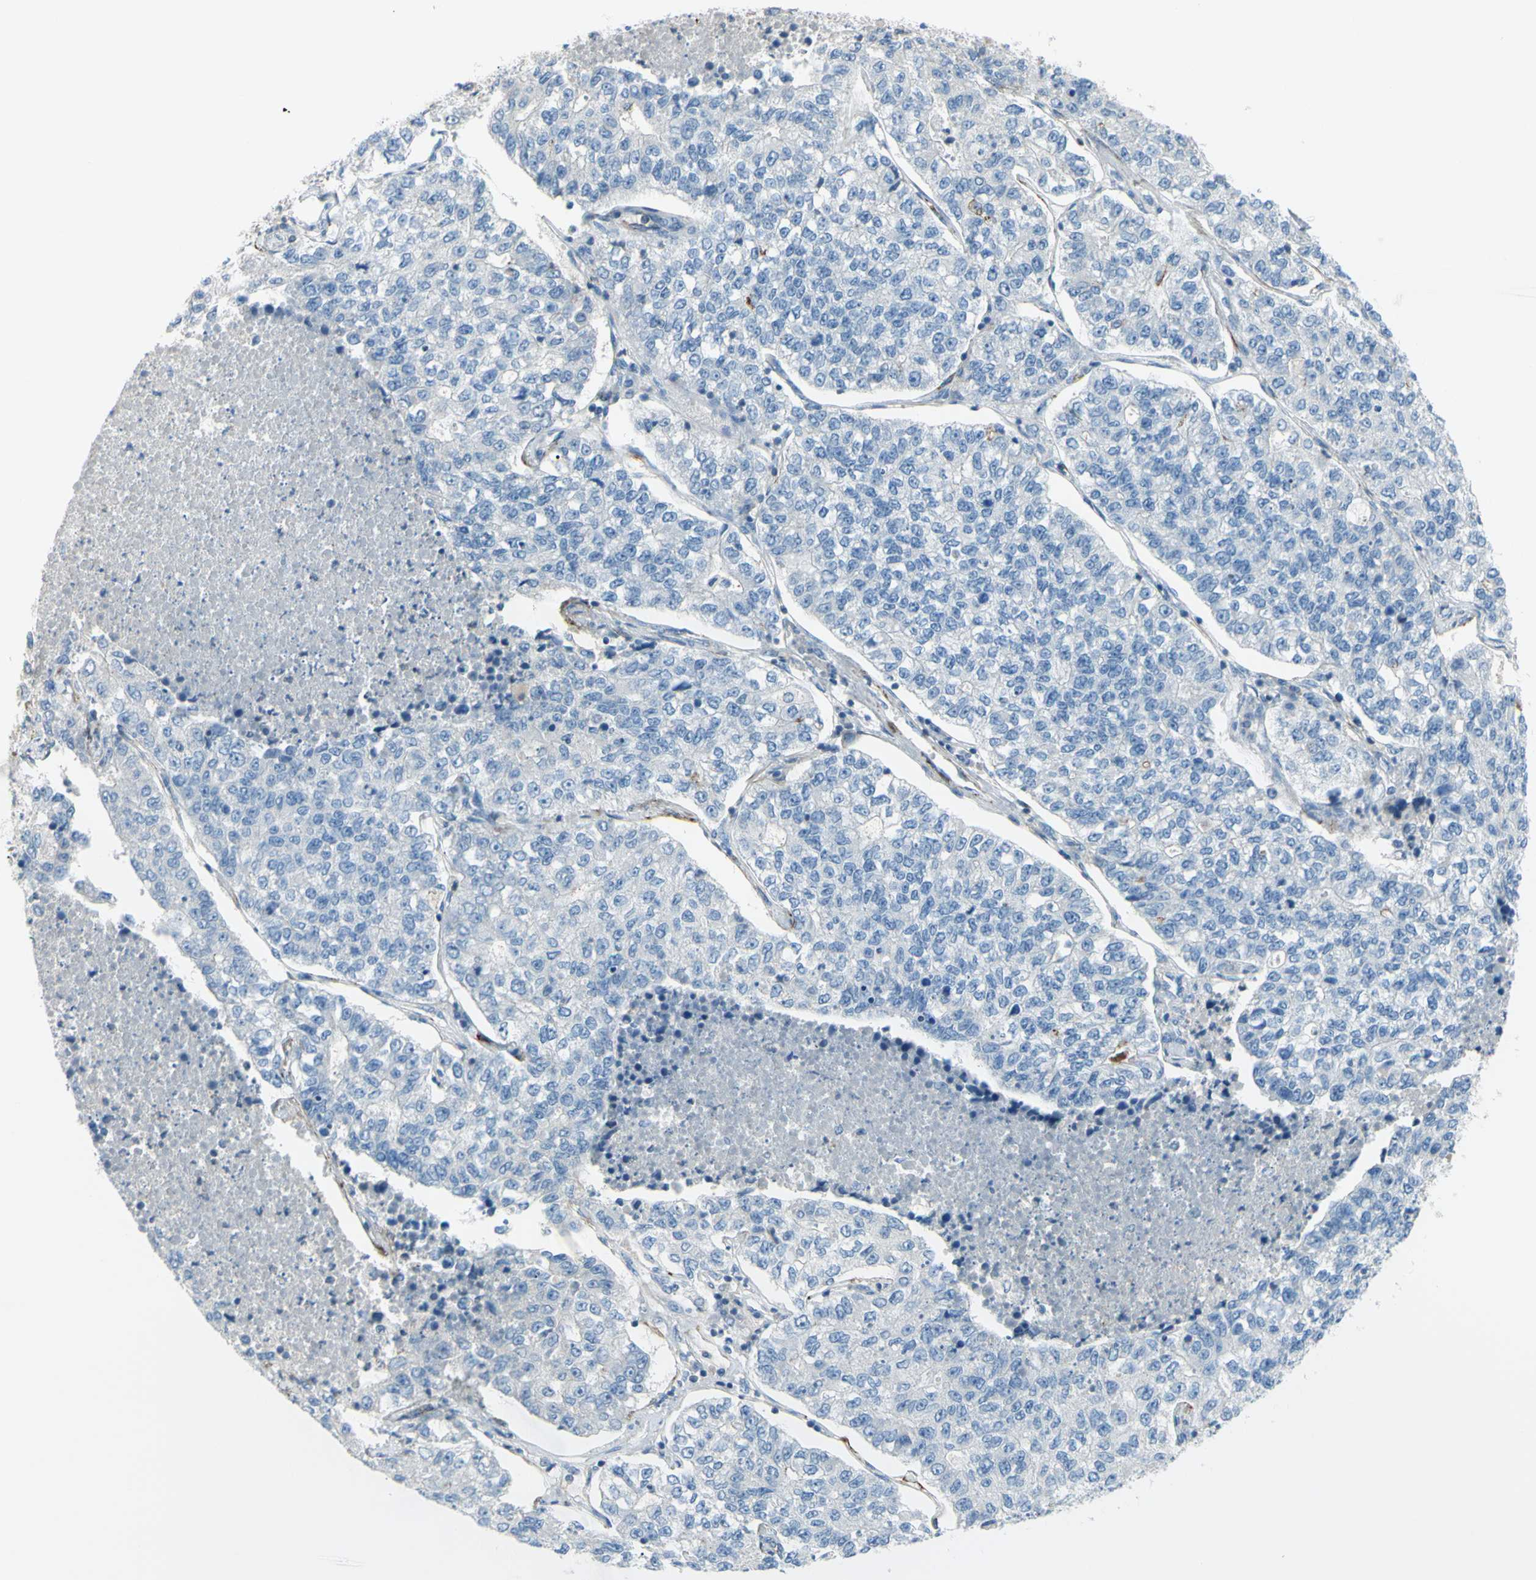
{"staining": {"intensity": "negative", "quantity": "none", "location": "none"}, "tissue": "lung cancer", "cell_type": "Tumor cells", "image_type": "cancer", "snomed": [{"axis": "morphology", "description": "Adenocarcinoma, NOS"}, {"axis": "topography", "description": "Lung"}], "caption": "Adenocarcinoma (lung) stained for a protein using immunohistochemistry displays no expression tumor cells.", "gene": "PRRG2", "patient": {"sex": "male", "age": 49}}